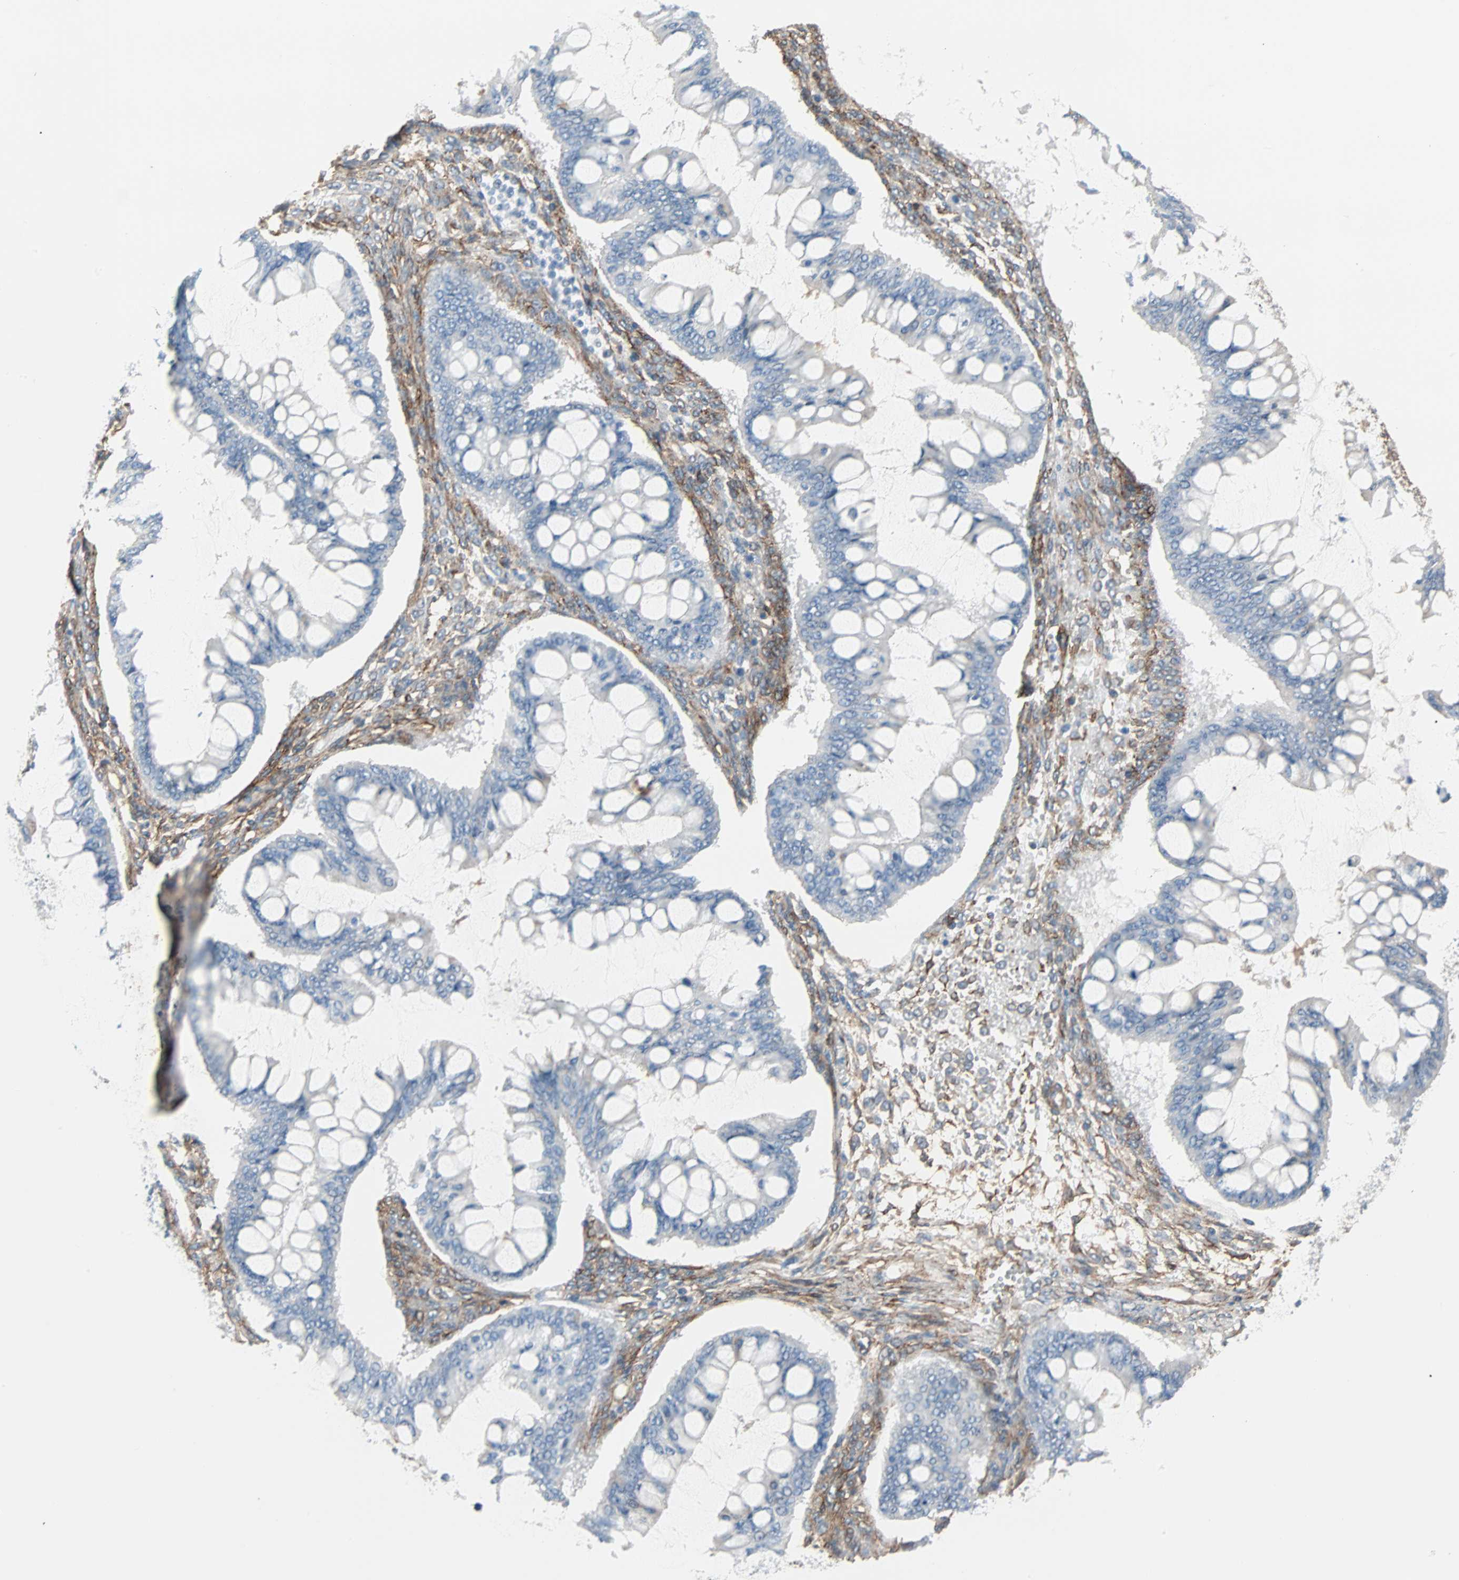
{"staining": {"intensity": "negative", "quantity": "none", "location": "none"}, "tissue": "ovarian cancer", "cell_type": "Tumor cells", "image_type": "cancer", "snomed": [{"axis": "morphology", "description": "Cystadenocarcinoma, mucinous, NOS"}, {"axis": "topography", "description": "Ovary"}], "caption": "This is an immunohistochemistry (IHC) image of ovarian mucinous cystadenocarcinoma. There is no expression in tumor cells.", "gene": "EPB41L2", "patient": {"sex": "female", "age": 73}}